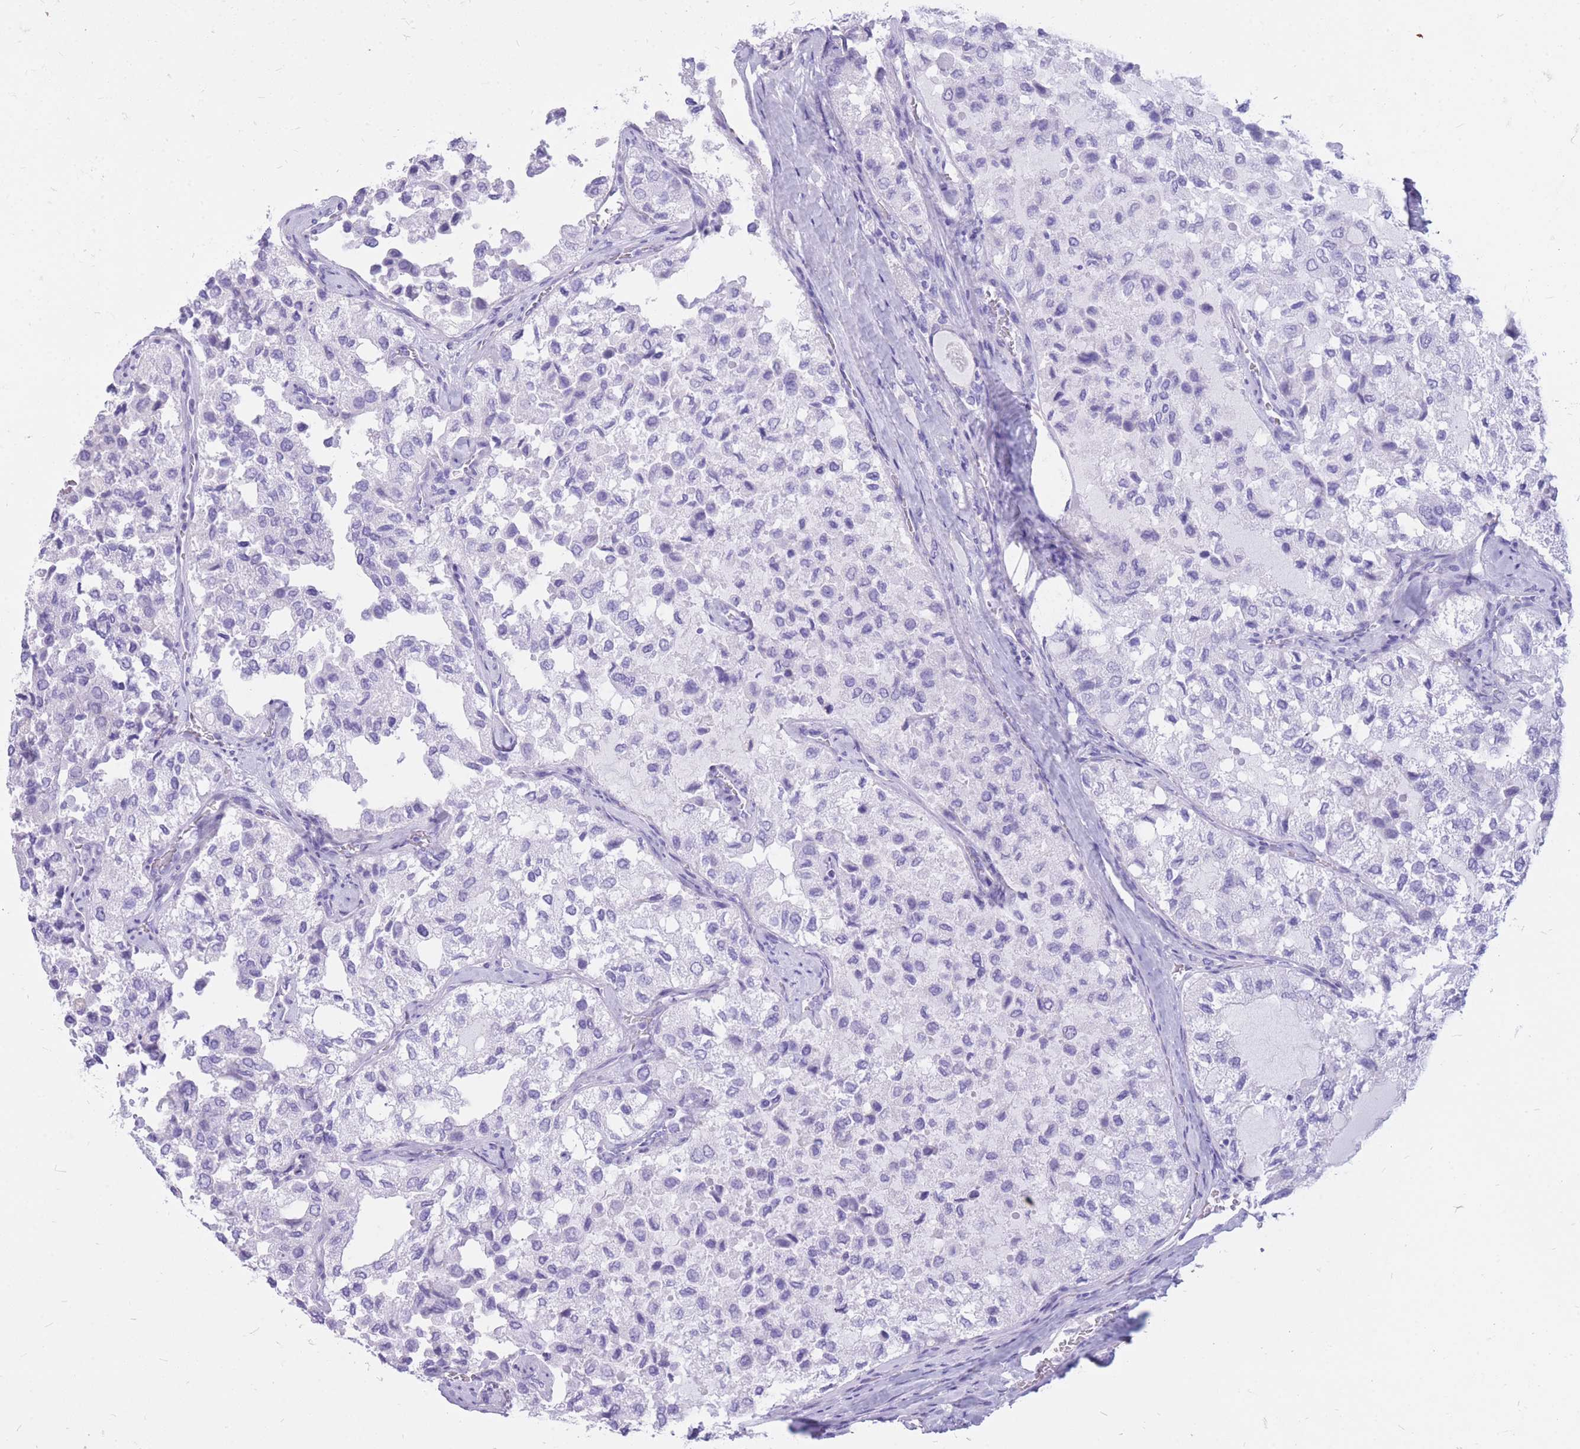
{"staining": {"intensity": "negative", "quantity": "none", "location": "none"}, "tissue": "thyroid cancer", "cell_type": "Tumor cells", "image_type": "cancer", "snomed": [{"axis": "morphology", "description": "Follicular adenoma carcinoma, NOS"}, {"axis": "topography", "description": "Thyroid gland"}], "caption": "This is an immunohistochemistry (IHC) histopathology image of thyroid follicular adenoma carcinoma. There is no expression in tumor cells.", "gene": "CYP21A2", "patient": {"sex": "male", "age": 75}}